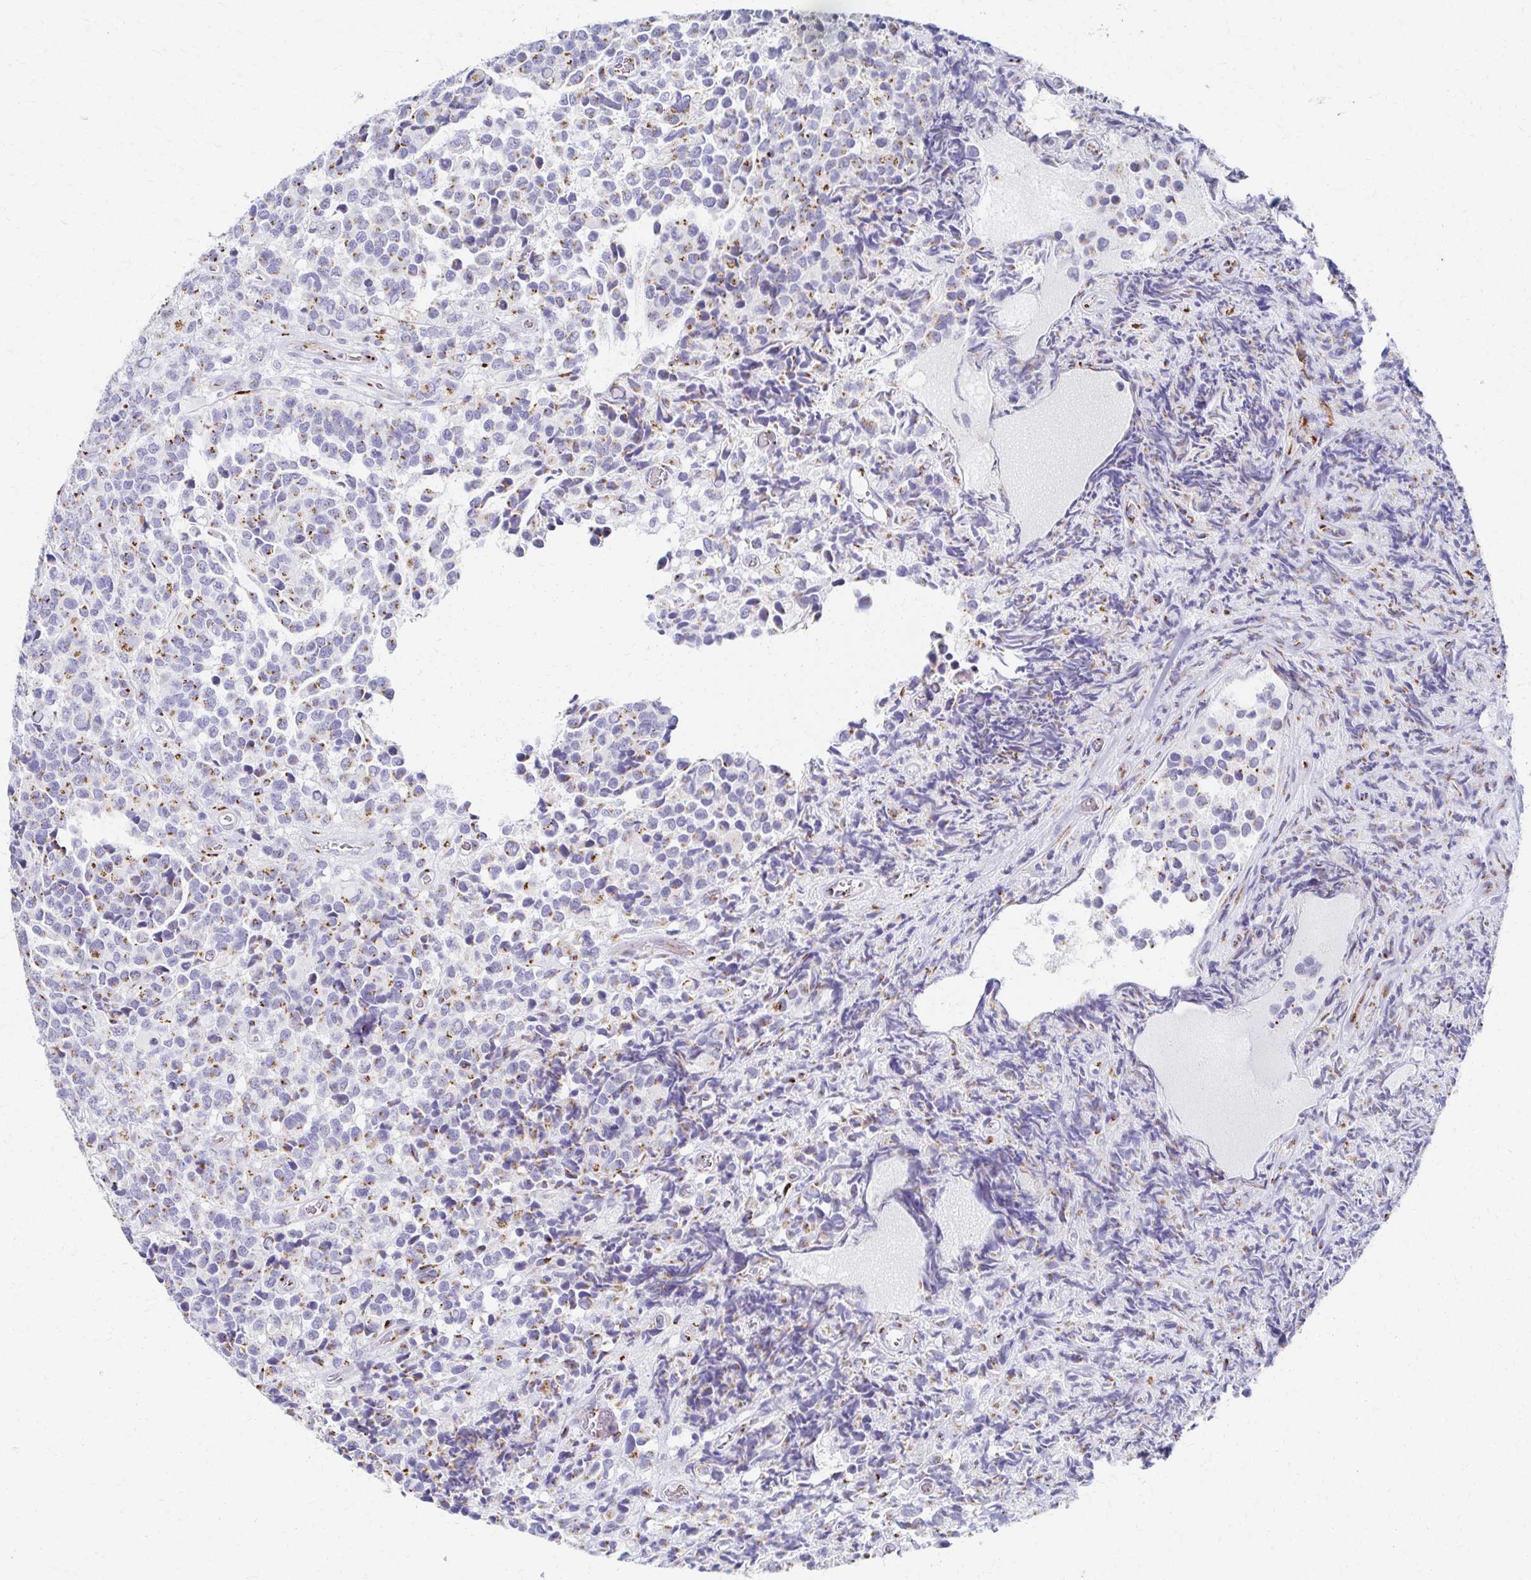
{"staining": {"intensity": "moderate", "quantity": "<25%", "location": "cytoplasmic/membranous"}, "tissue": "glioma", "cell_type": "Tumor cells", "image_type": "cancer", "snomed": [{"axis": "morphology", "description": "Glioma, malignant, High grade"}, {"axis": "topography", "description": "Brain"}], "caption": "Moderate cytoplasmic/membranous staining for a protein is seen in approximately <25% of tumor cells of malignant glioma (high-grade) using IHC.", "gene": "TM9SF1", "patient": {"sex": "male", "age": 39}}